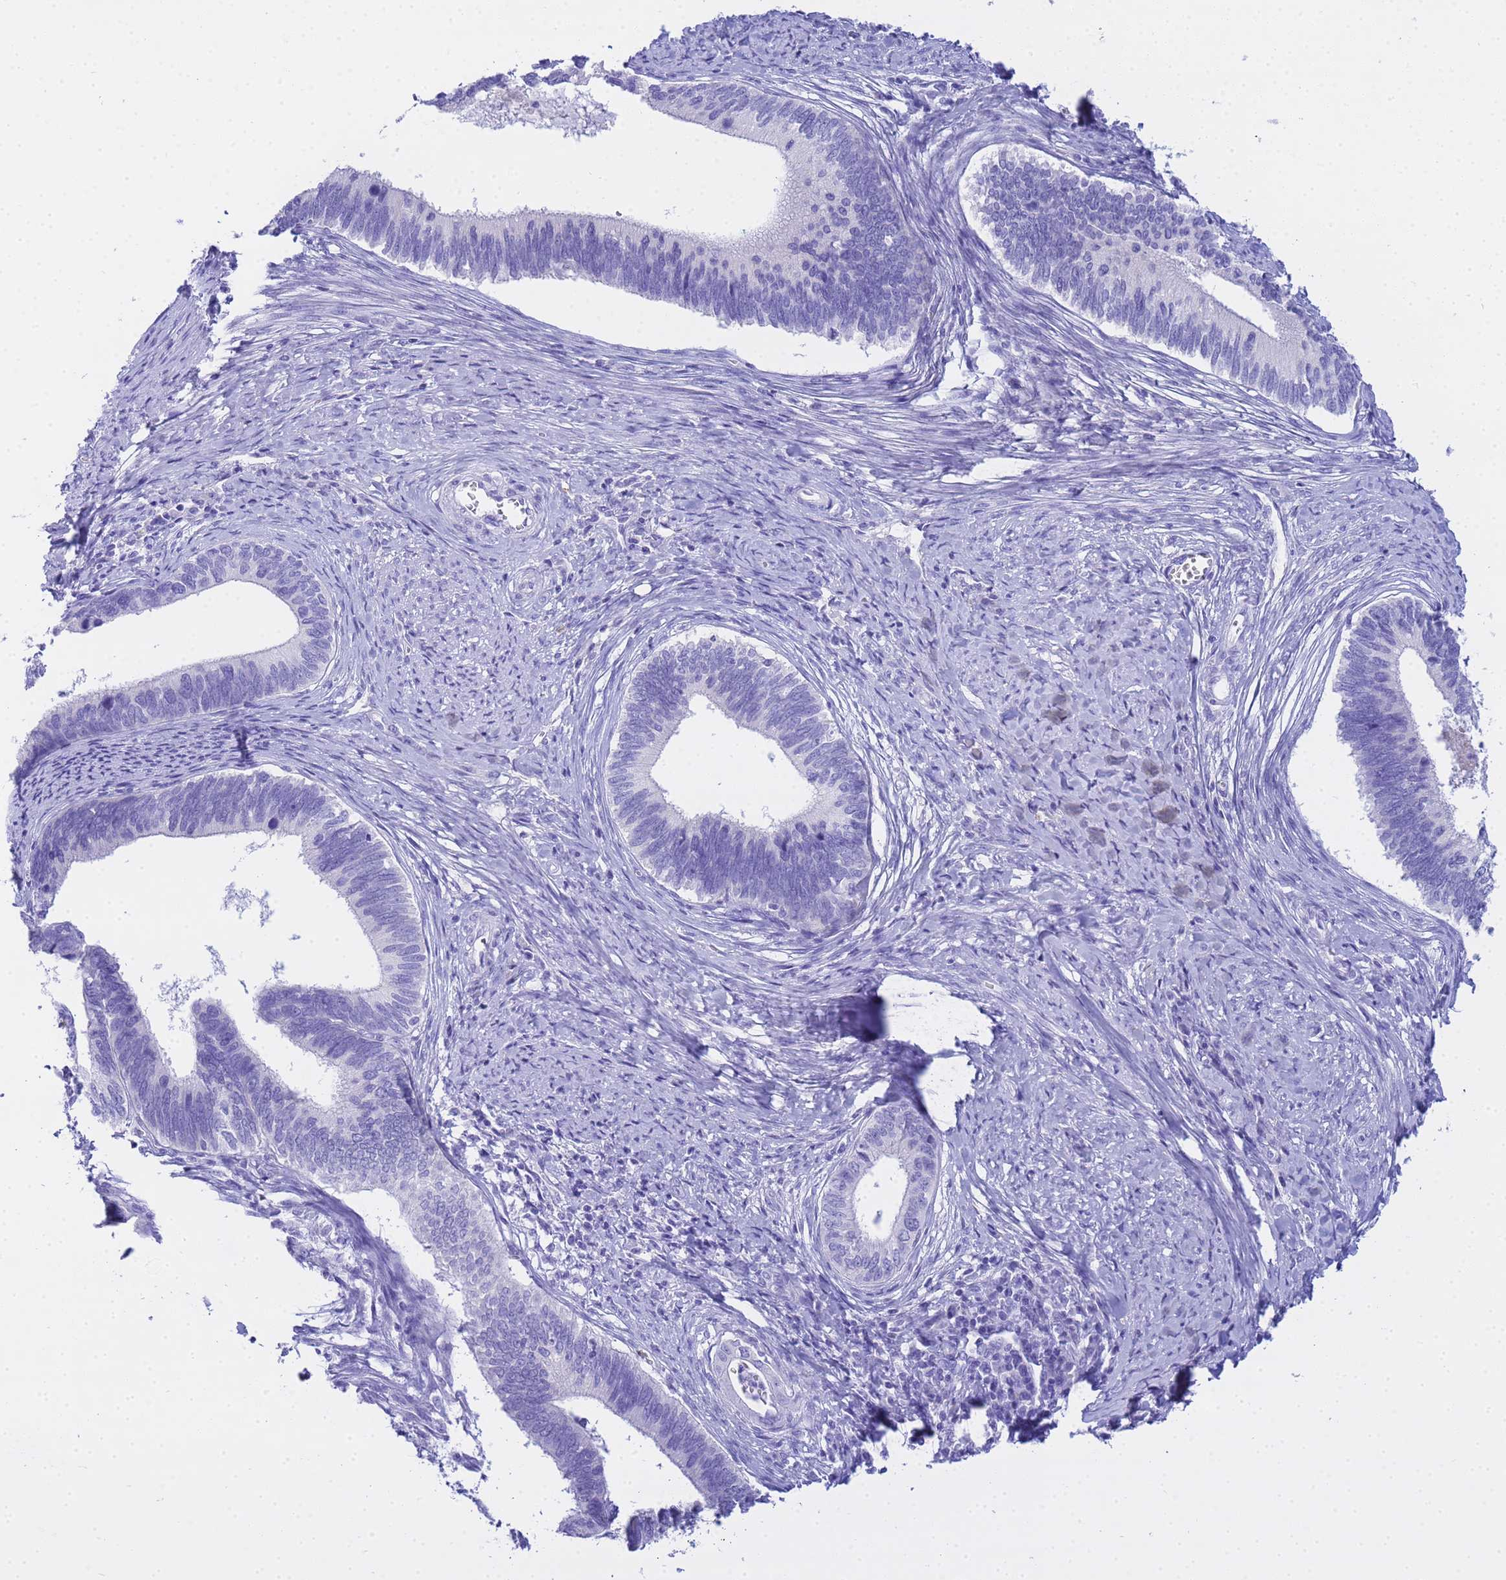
{"staining": {"intensity": "negative", "quantity": "none", "location": "none"}, "tissue": "cervical cancer", "cell_type": "Tumor cells", "image_type": "cancer", "snomed": [{"axis": "morphology", "description": "Adenocarcinoma, NOS"}, {"axis": "topography", "description": "Cervix"}], "caption": "The histopathology image demonstrates no staining of tumor cells in cervical cancer.", "gene": "AQP12A", "patient": {"sex": "female", "age": 42}}